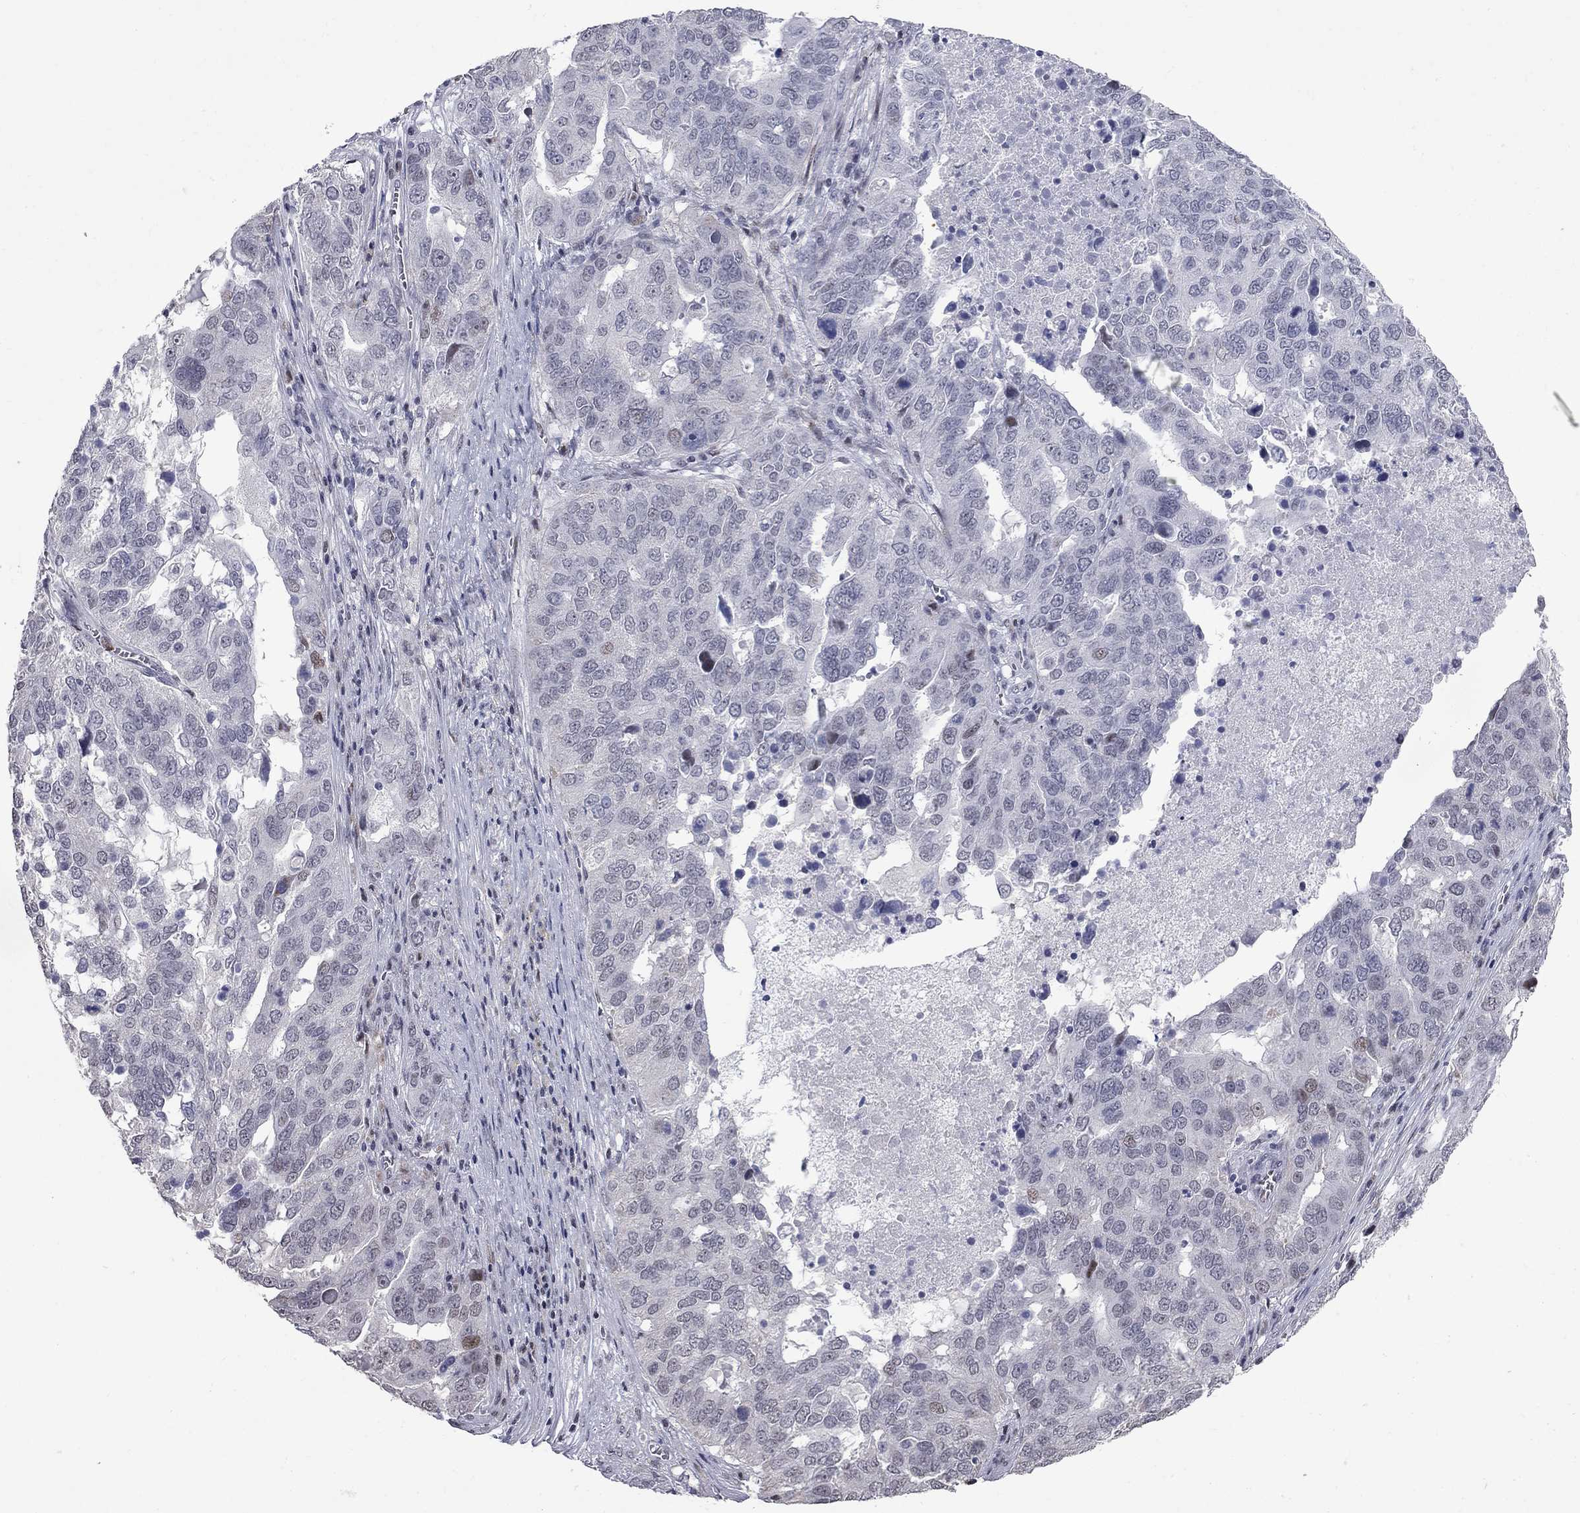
{"staining": {"intensity": "negative", "quantity": "none", "location": "none"}, "tissue": "ovarian cancer", "cell_type": "Tumor cells", "image_type": "cancer", "snomed": [{"axis": "morphology", "description": "Carcinoma, endometroid"}, {"axis": "topography", "description": "Soft tissue"}, {"axis": "topography", "description": "Ovary"}], "caption": "High magnification brightfield microscopy of ovarian endometroid carcinoma stained with DAB (brown) and counterstained with hematoxylin (blue): tumor cells show no significant staining. Nuclei are stained in blue.", "gene": "ZNF154", "patient": {"sex": "female", "age": 52}}